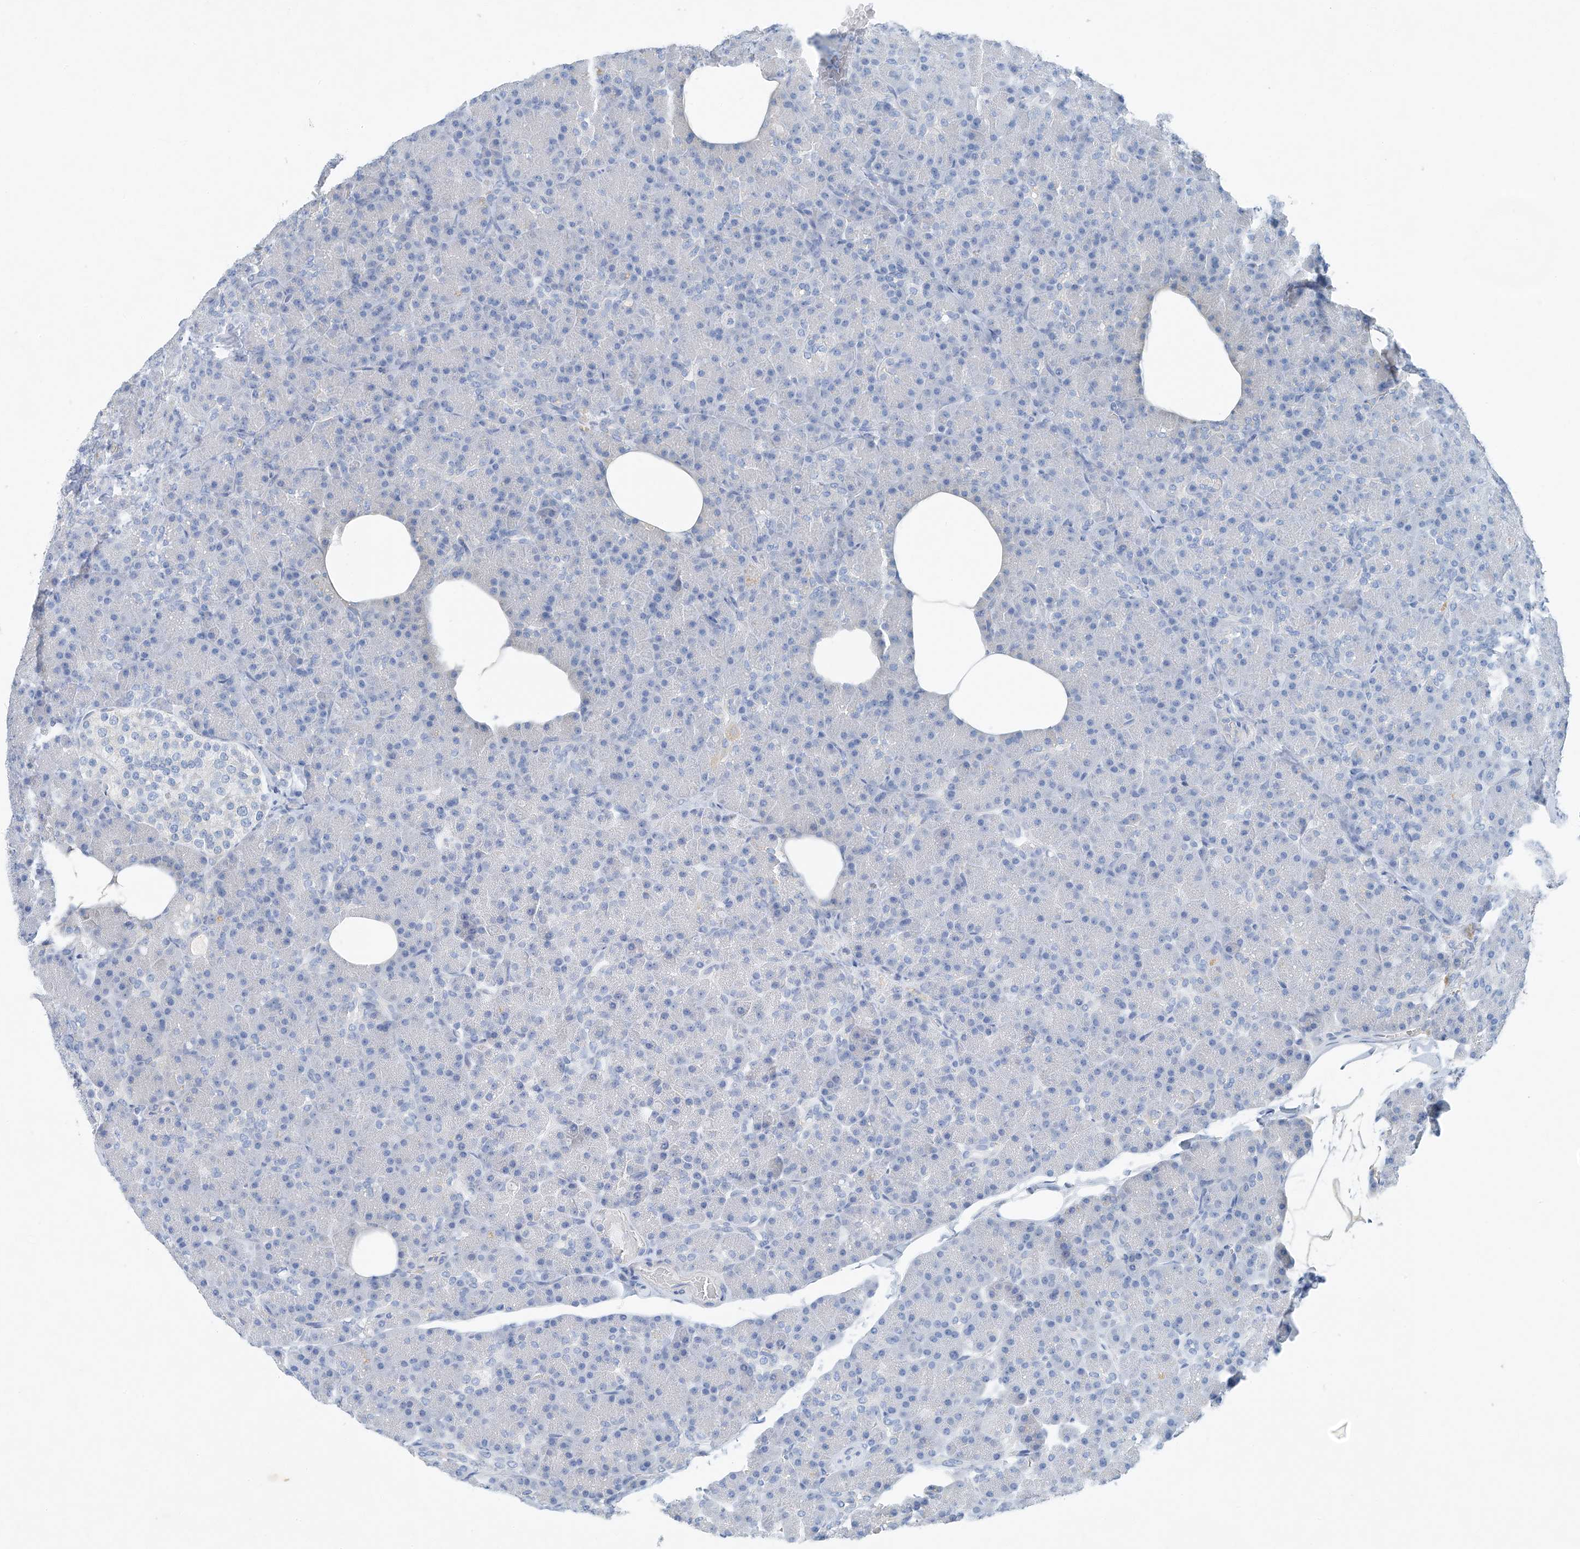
{"staining": {"intensity": "negative", "quantity": "none", "location": "none"}, "tissue": "pancreas", "cell_type": "Exocrine glandular cells", "image_type": "normal", "snomed": [{"axis": "morphology", "description": "Normal tissue, NOS"}, {"axis": "topography", "description": "Pancreas"}], "caption": "There is no significant positivity in exocrine glandular cells of pancreas. Brightfield microscopy of immunohistochemistry (IHC) stained with DAB (3,3'-diaminobenzidine) (brown) and hematoxylin (blue), captured at high magnification.", "gene": "C1orf87", "patient": {"sex": "female", "age": 43}}